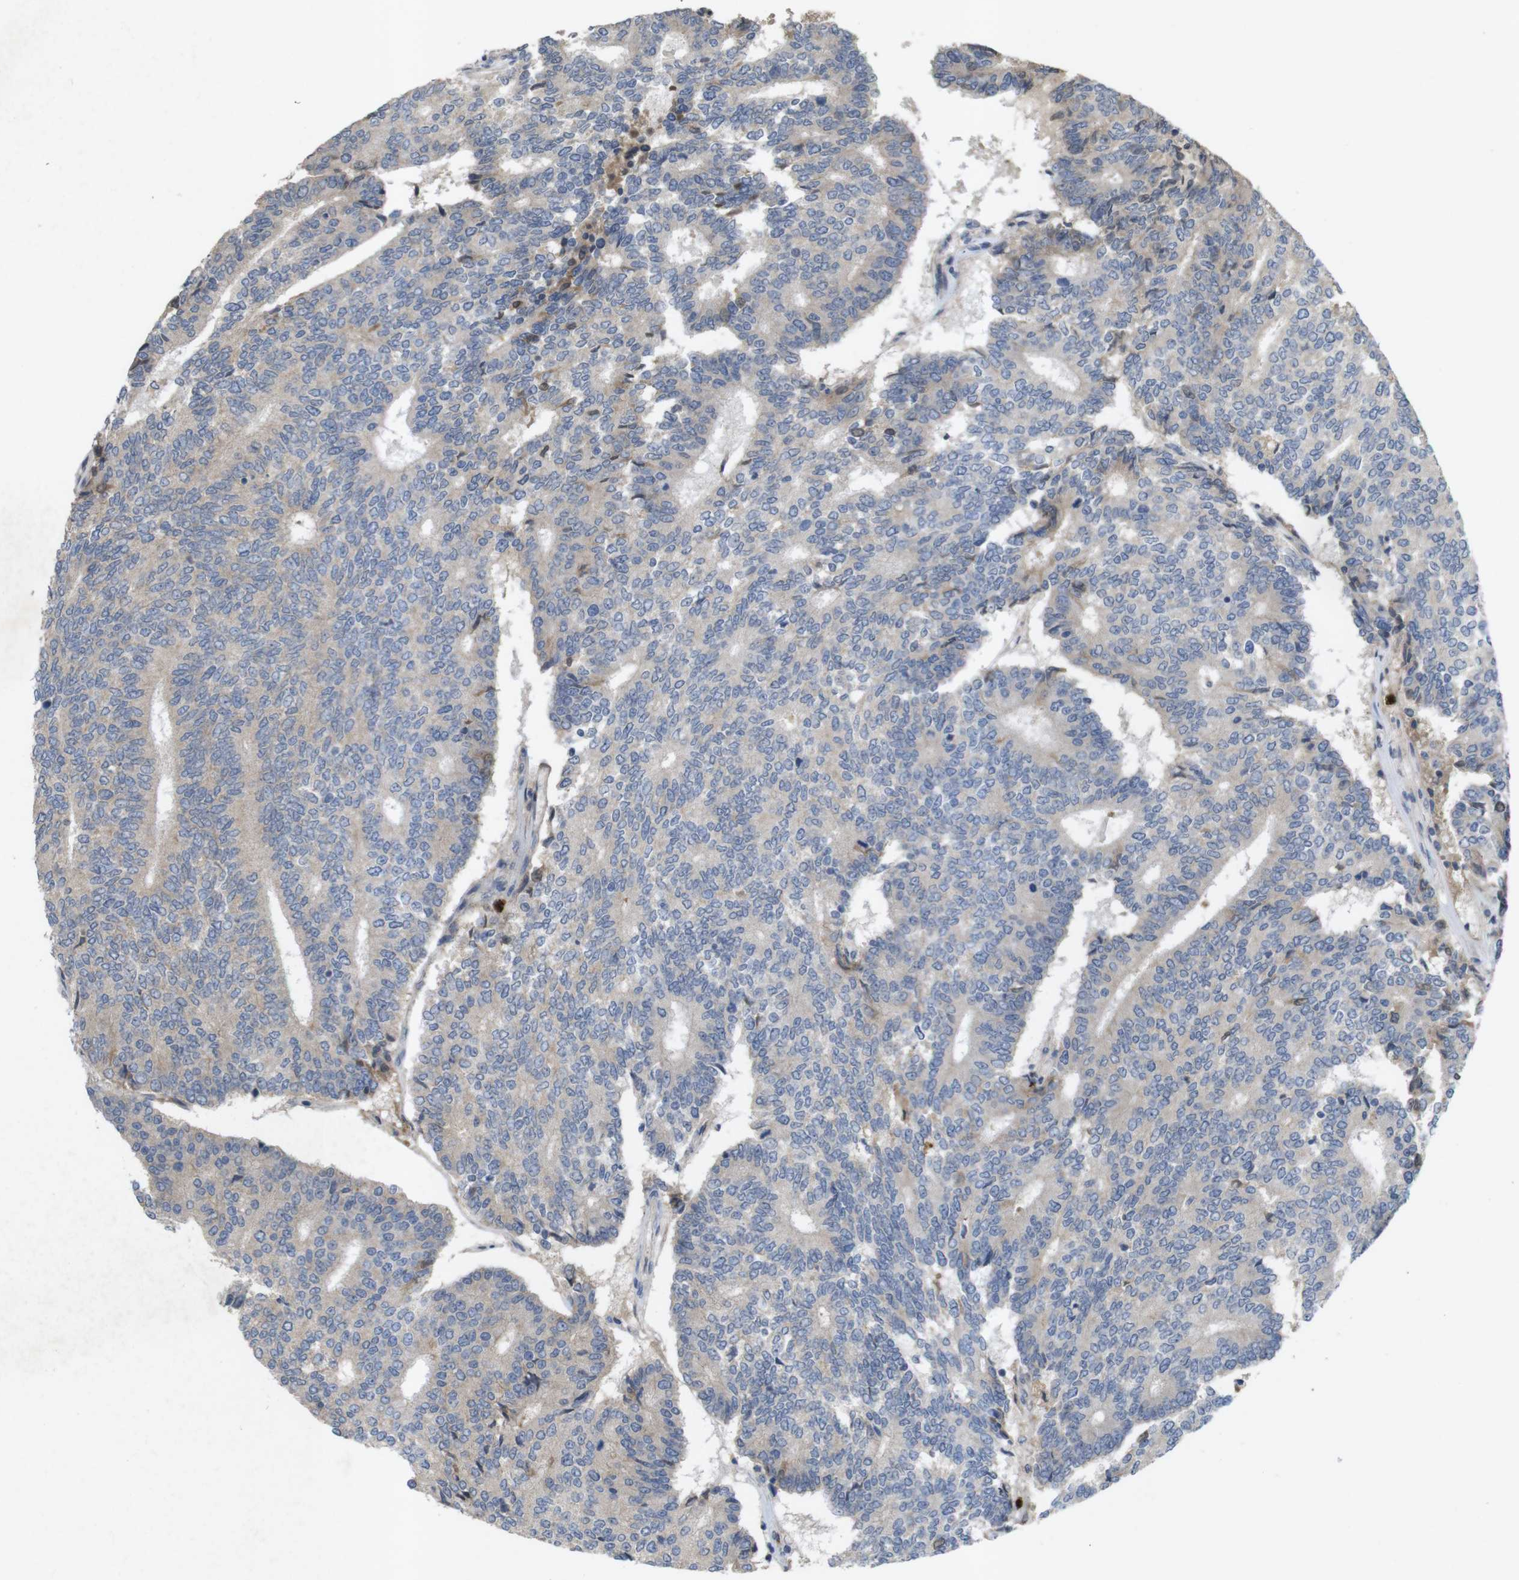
{"staining": {"intensity": "weak", "quantity": "<25%", "location": "cytoplasmic/membranous"}, "tissue": "prostate cancer", "cell_type": "Tumor cells", "image_type": "cancer", "snomed": [{"axis": "morphology", "description": "Normal tissue, NOS"}, {"axis": "morphology", "description": "Adenocarcinoma, High grade"}, {"axis": "topography", "description": "Prostate"}, {"axis": "topography", "description": "Seminal veicle"}], "caption": "High magnification brightfield microscopy of prostate cancer (adenocarcinoma (high-grade)) stained with DAB (3,3'-diaminobenzidine) (brown) and counterstained with hematoxylin (blue): tumor cells show no significant expression.", "gene": "TSPAN14", "patient": {"sex": "male", "age": 55}}